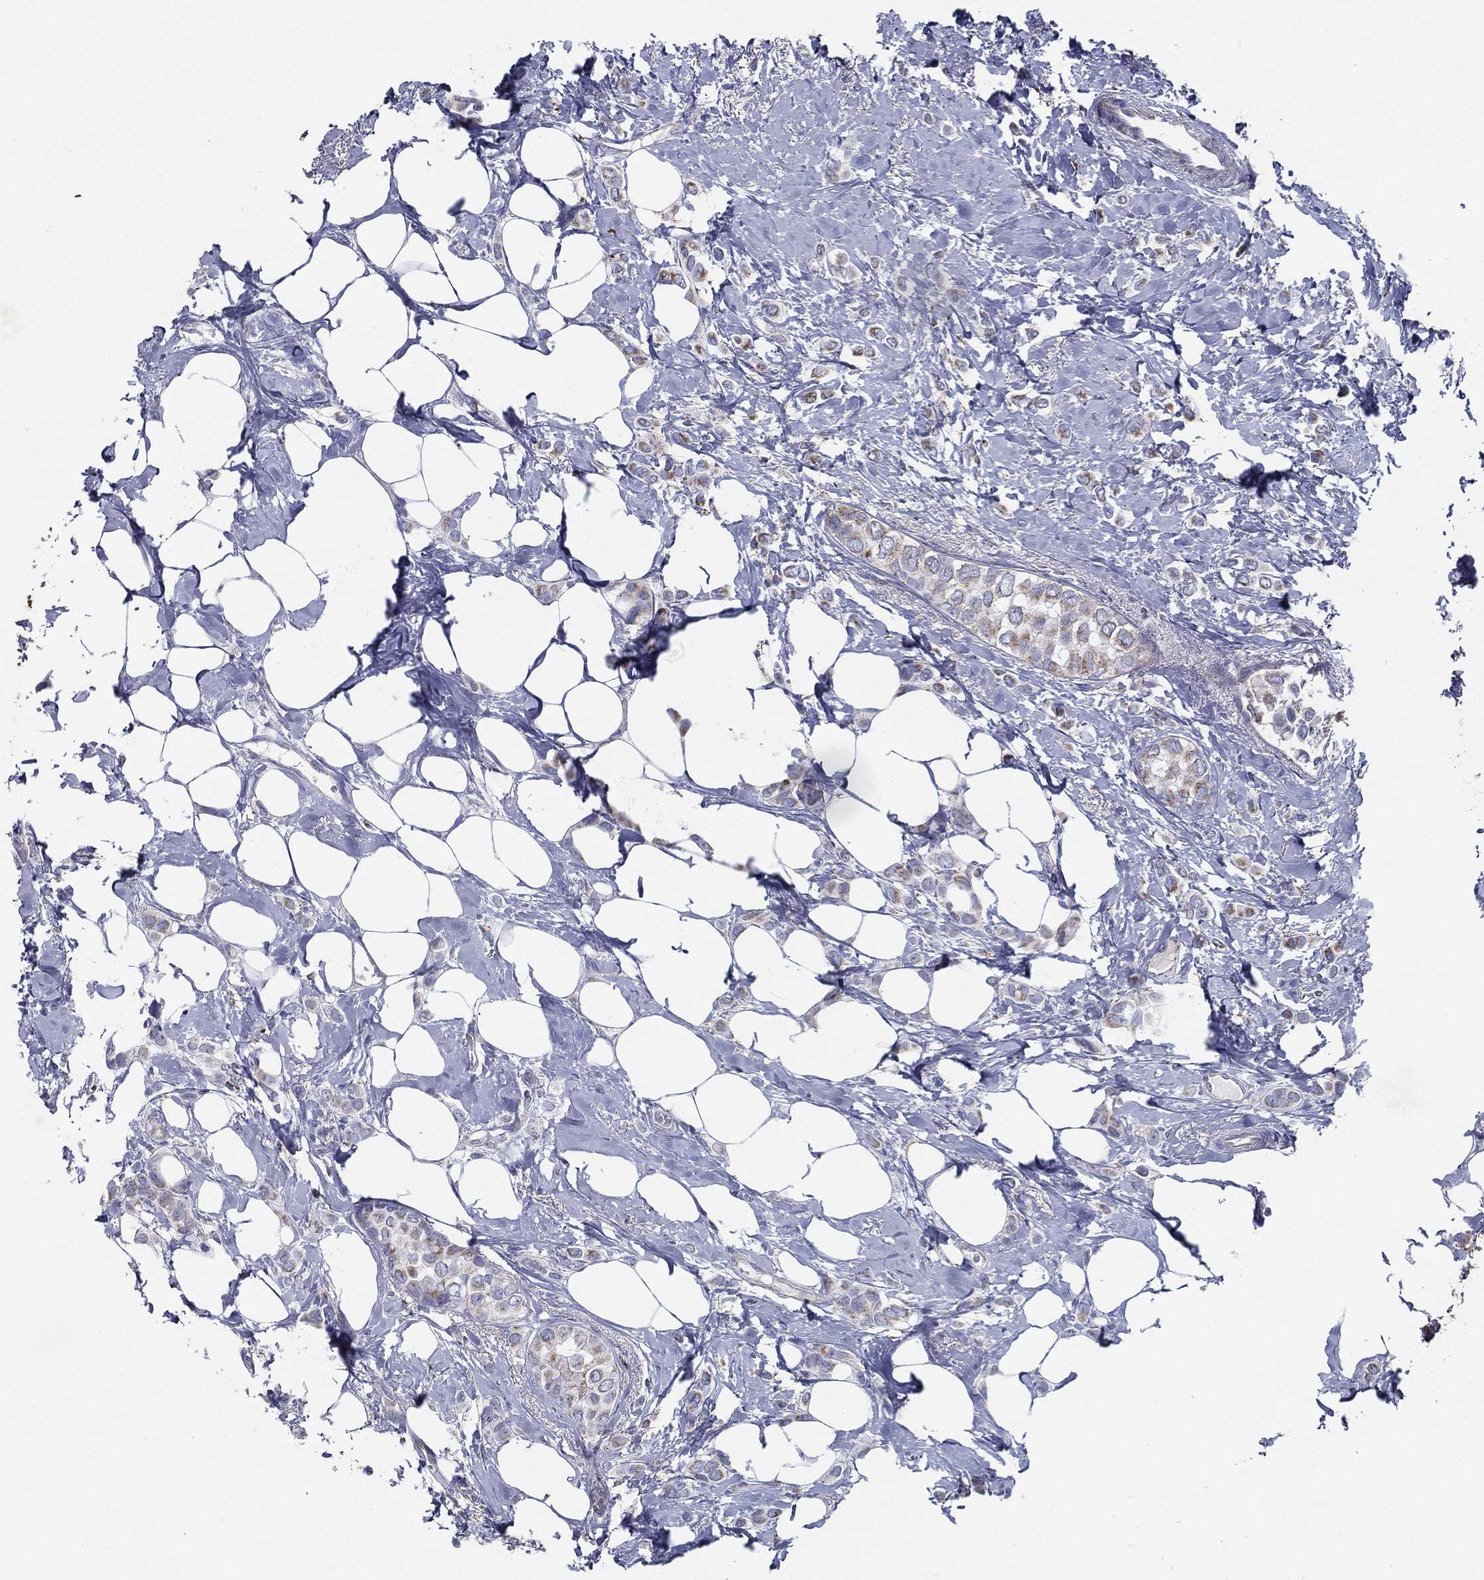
{"staining": {"intensity": "moderate", "quantity": "<25%", "location": "cytoplasmic/membranous"}, "tissue": "breast cancer", "cell_type": "Tumor cells", "image_type": "cancer", "snomed": [{"axis": "morphology", "description": "Lobular carcinoma"}, {"axis": "topography", "description": "Breast"}], "caption": "Moderate cytoplasmic/membranous positivity for a protein is present in approximately <25% of tumor cells of breast lobular carcinoma using immunohistochemistry (IHC).", "gene": "SFXN1", "patient": {"sex": "female", "age": 66}}